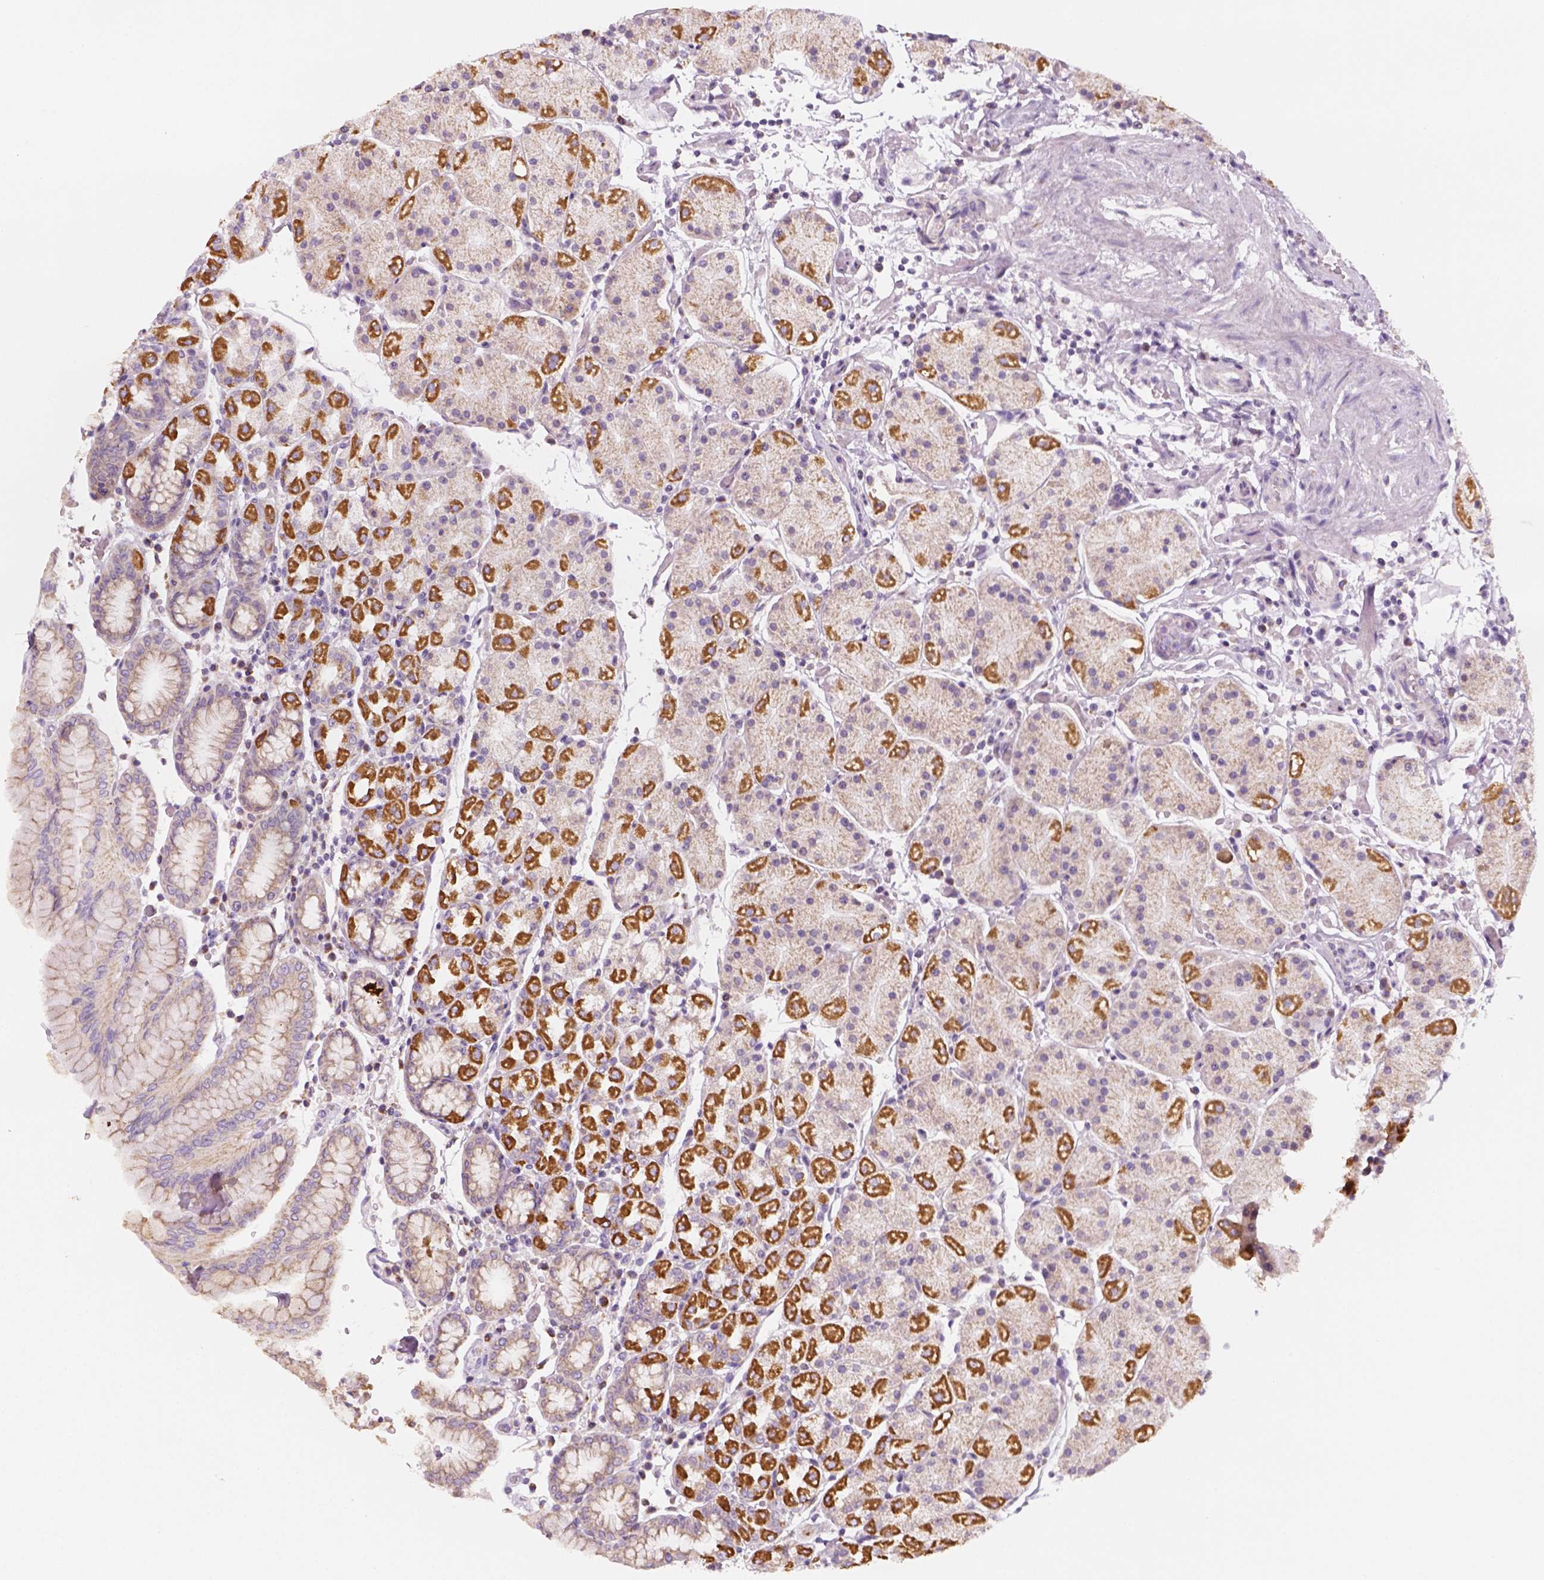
{"staining": {"intensity": "moderate", "quantity": "25%-75%", "location": "cytoplasmic/membranous"}, "tissue": "stomach", "cell_type": "Glandular cells", "image_type": "normal", "snomed": [{"axis": "morphology", "description": "Normal tissue, NOS"}, {"axis": "topography", "description": "Stomach"}], "caption": "Immunohistochemistry (IHC) of benign stomach reveals medium levels of moderate cytoplasmic/membranous staining in about 25%-75% of glandular cells. (Brightfield microscopy of DAB IHC at high magnification).", "gene": "AWAT2", "patient": {"sex": "male", "age": 54}}